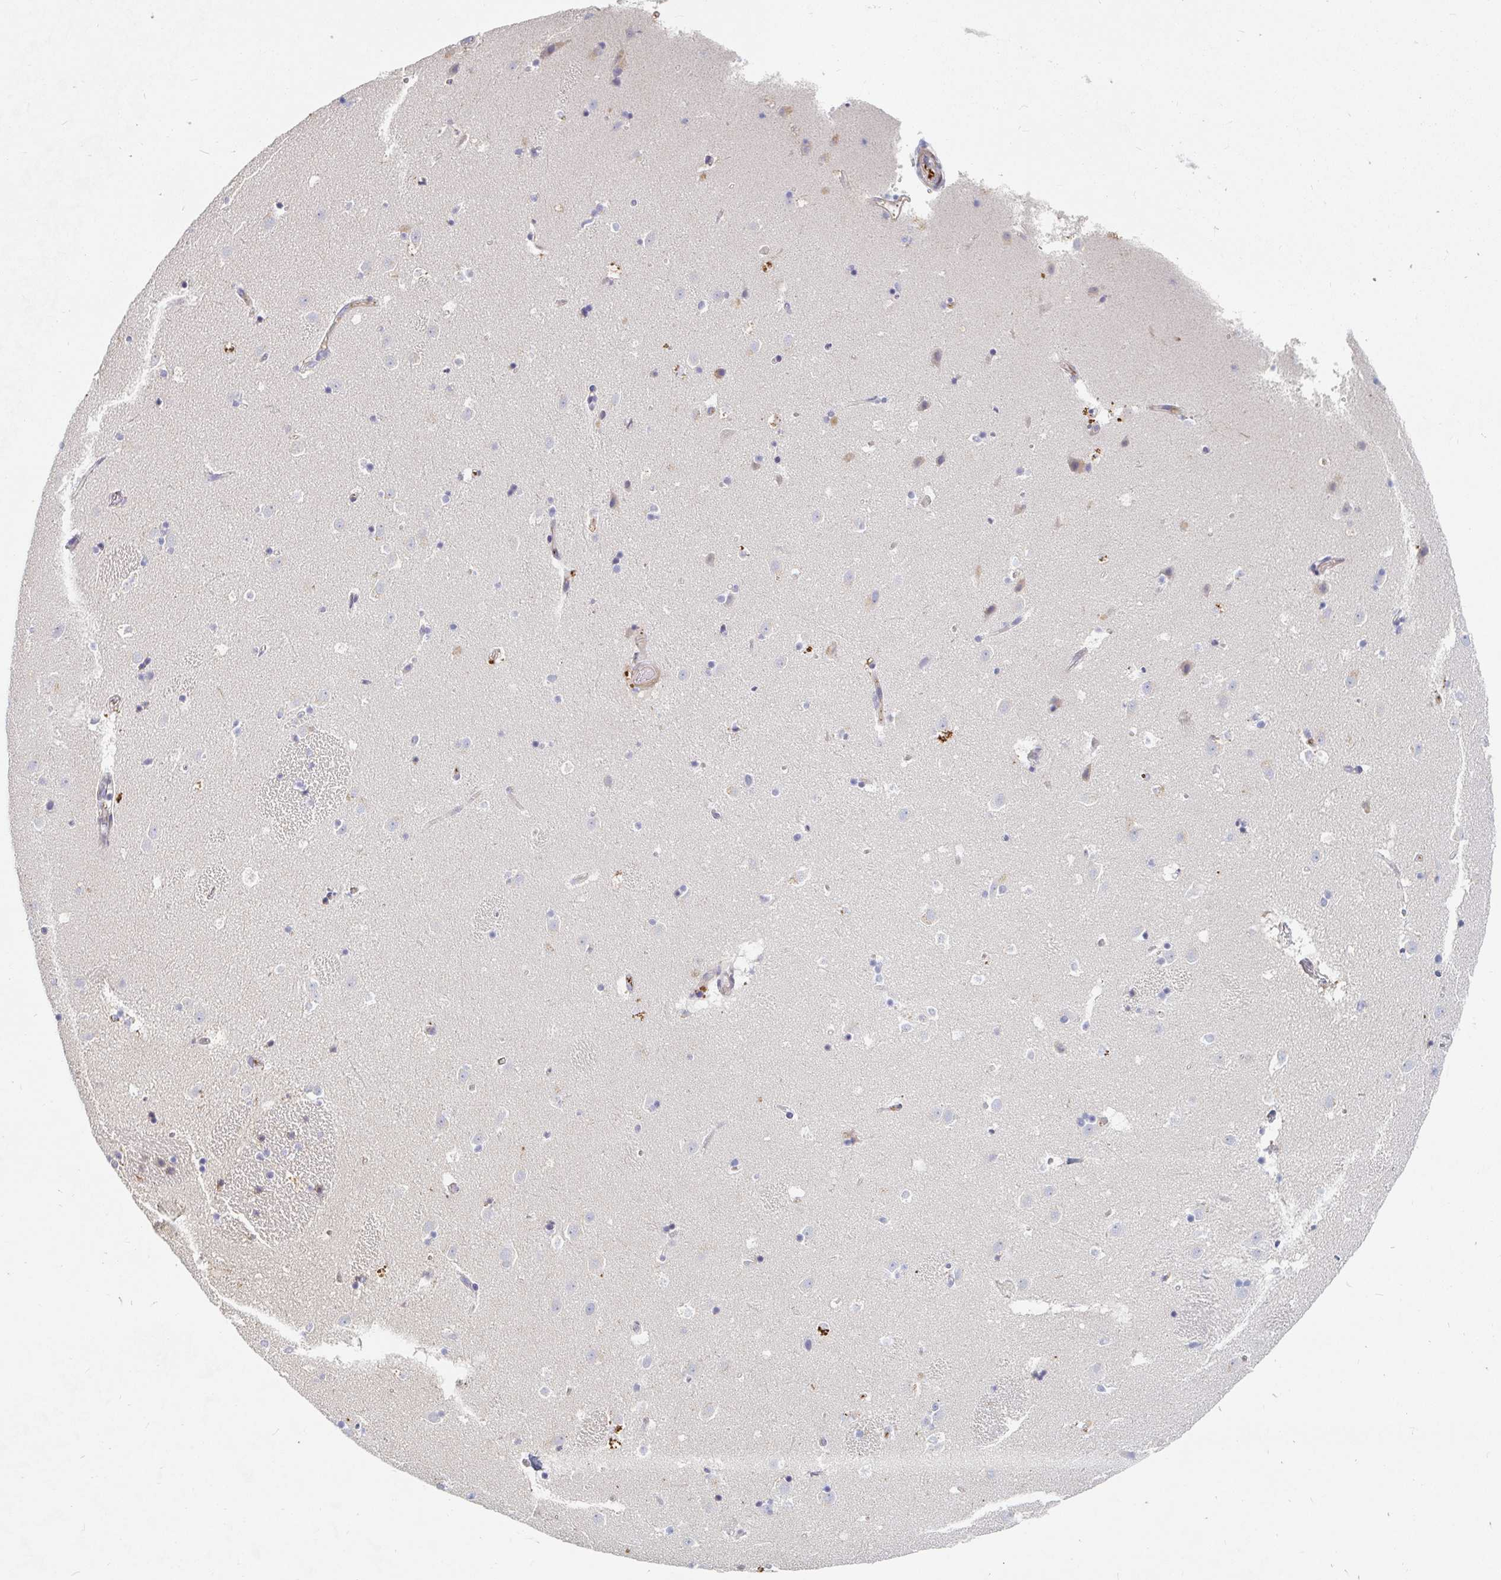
{"staining": {"intensity": "negative", "quantity": "none", "location": "none"}, "tissue": "caudate", "cell_type": "Glial cells", "image_type": "normal", "snomed": [{"axis": "morphology", "description": "Normal tissue, NOS"}, {"axis": "topography", "description": "Lateral ventricle wall"}], "caption": "An immunohistochemistry (IHC) photomicrograph of normal caudate is shown. There is no staining in glial cells of caudate. (DAB IHC visualized using brightfield microscopy, high magnification).", "gene": "NME9", "patient": {"sex": "male", "age": 37}}